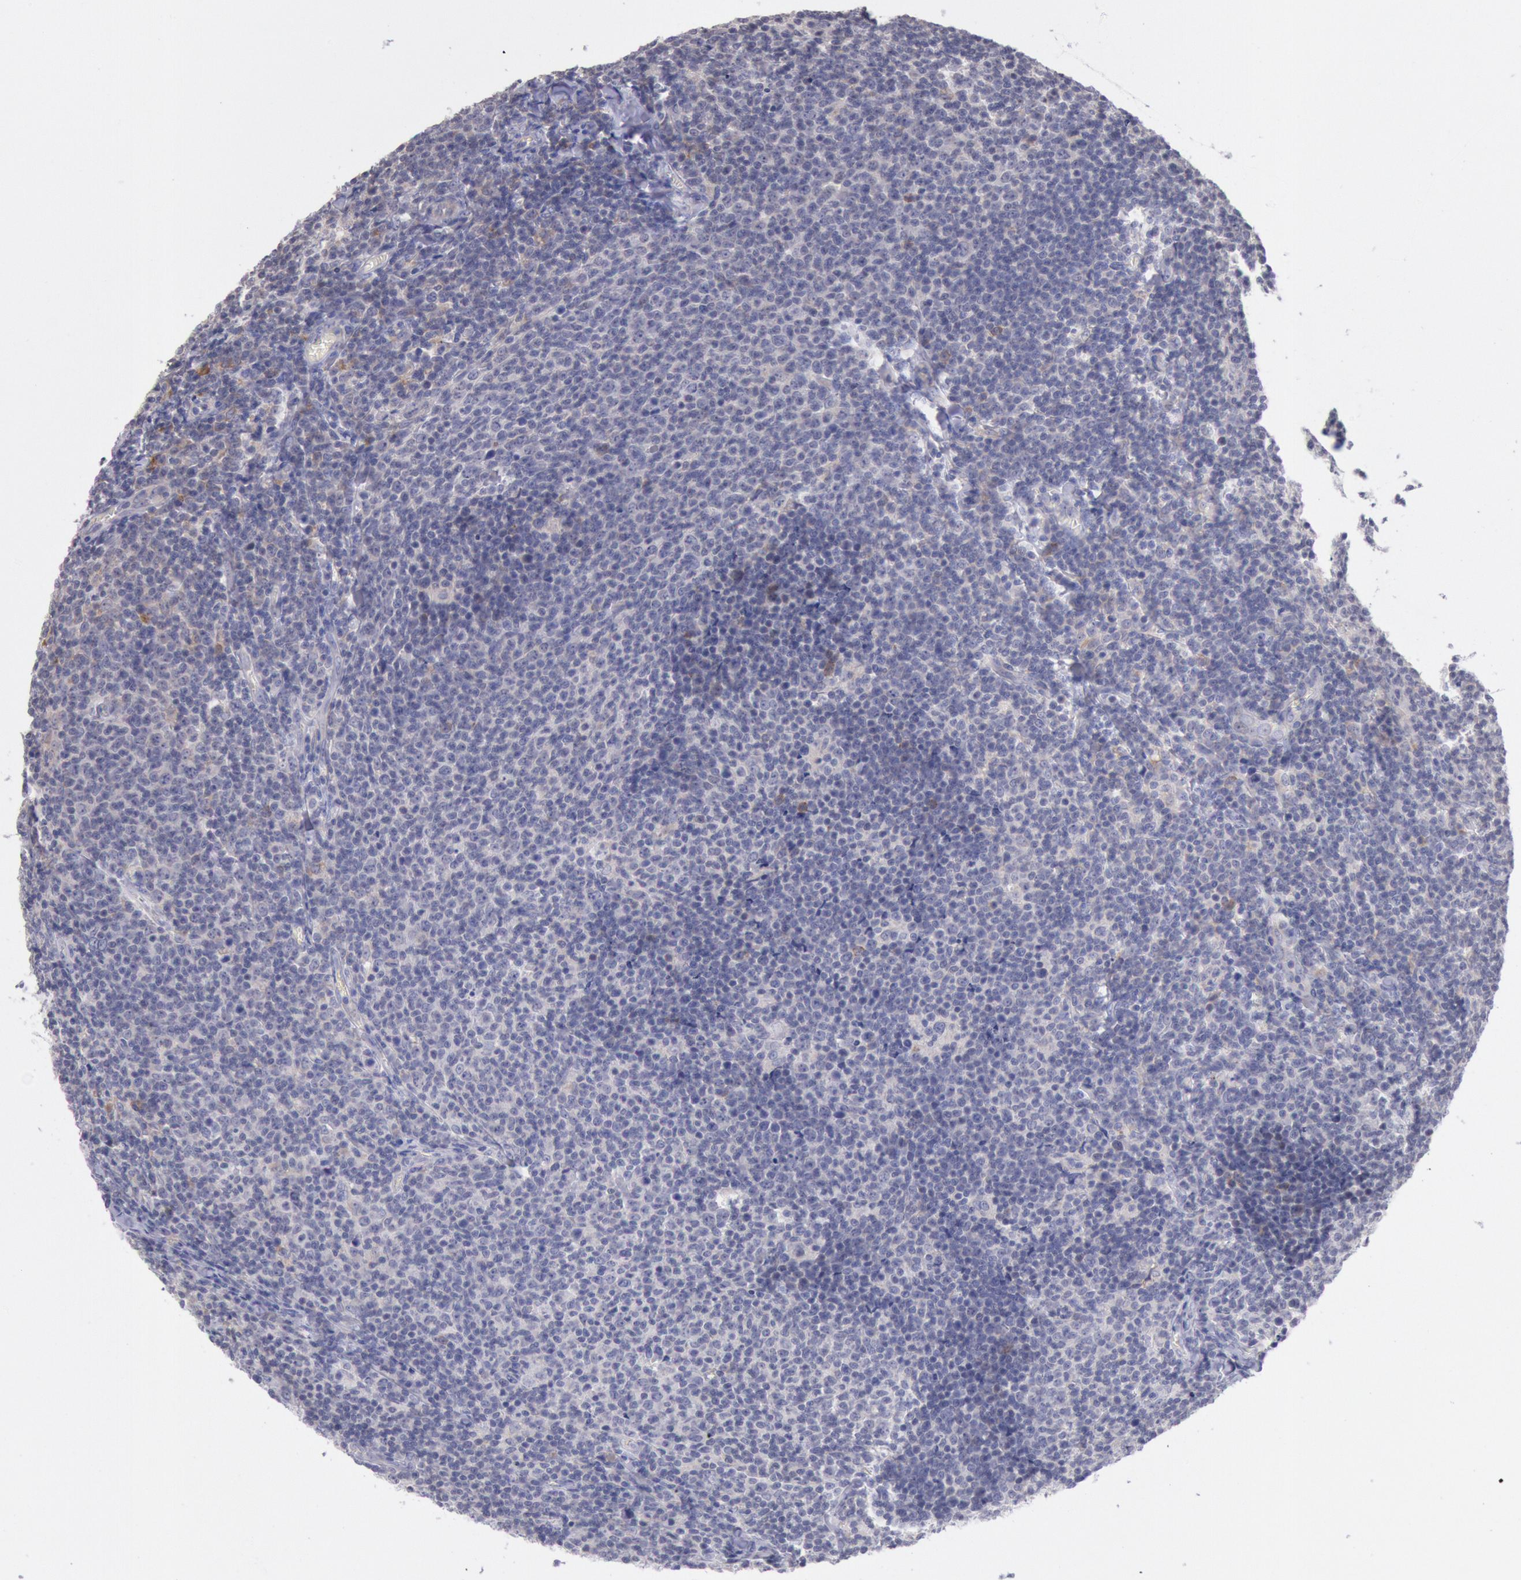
{"staining": {"intensity": "negative", "quantity": "none", "location": "none"}, "tissue": "lymphoma", "cell_type": "Tumor cells", "image_type": "cancer", "snomed": [{"axis": "morphology", "description": "Malignant lymphoma, non-Hodgkin's type, Low grade"}, {"axis": "topography", "description": "Lymph node"}], "caption": "A histopathology image of human lymphoma is negative for staining in tumor cells.", "gene": "GAL3ST1", "patient": {"sex": "male", "age": 74}}